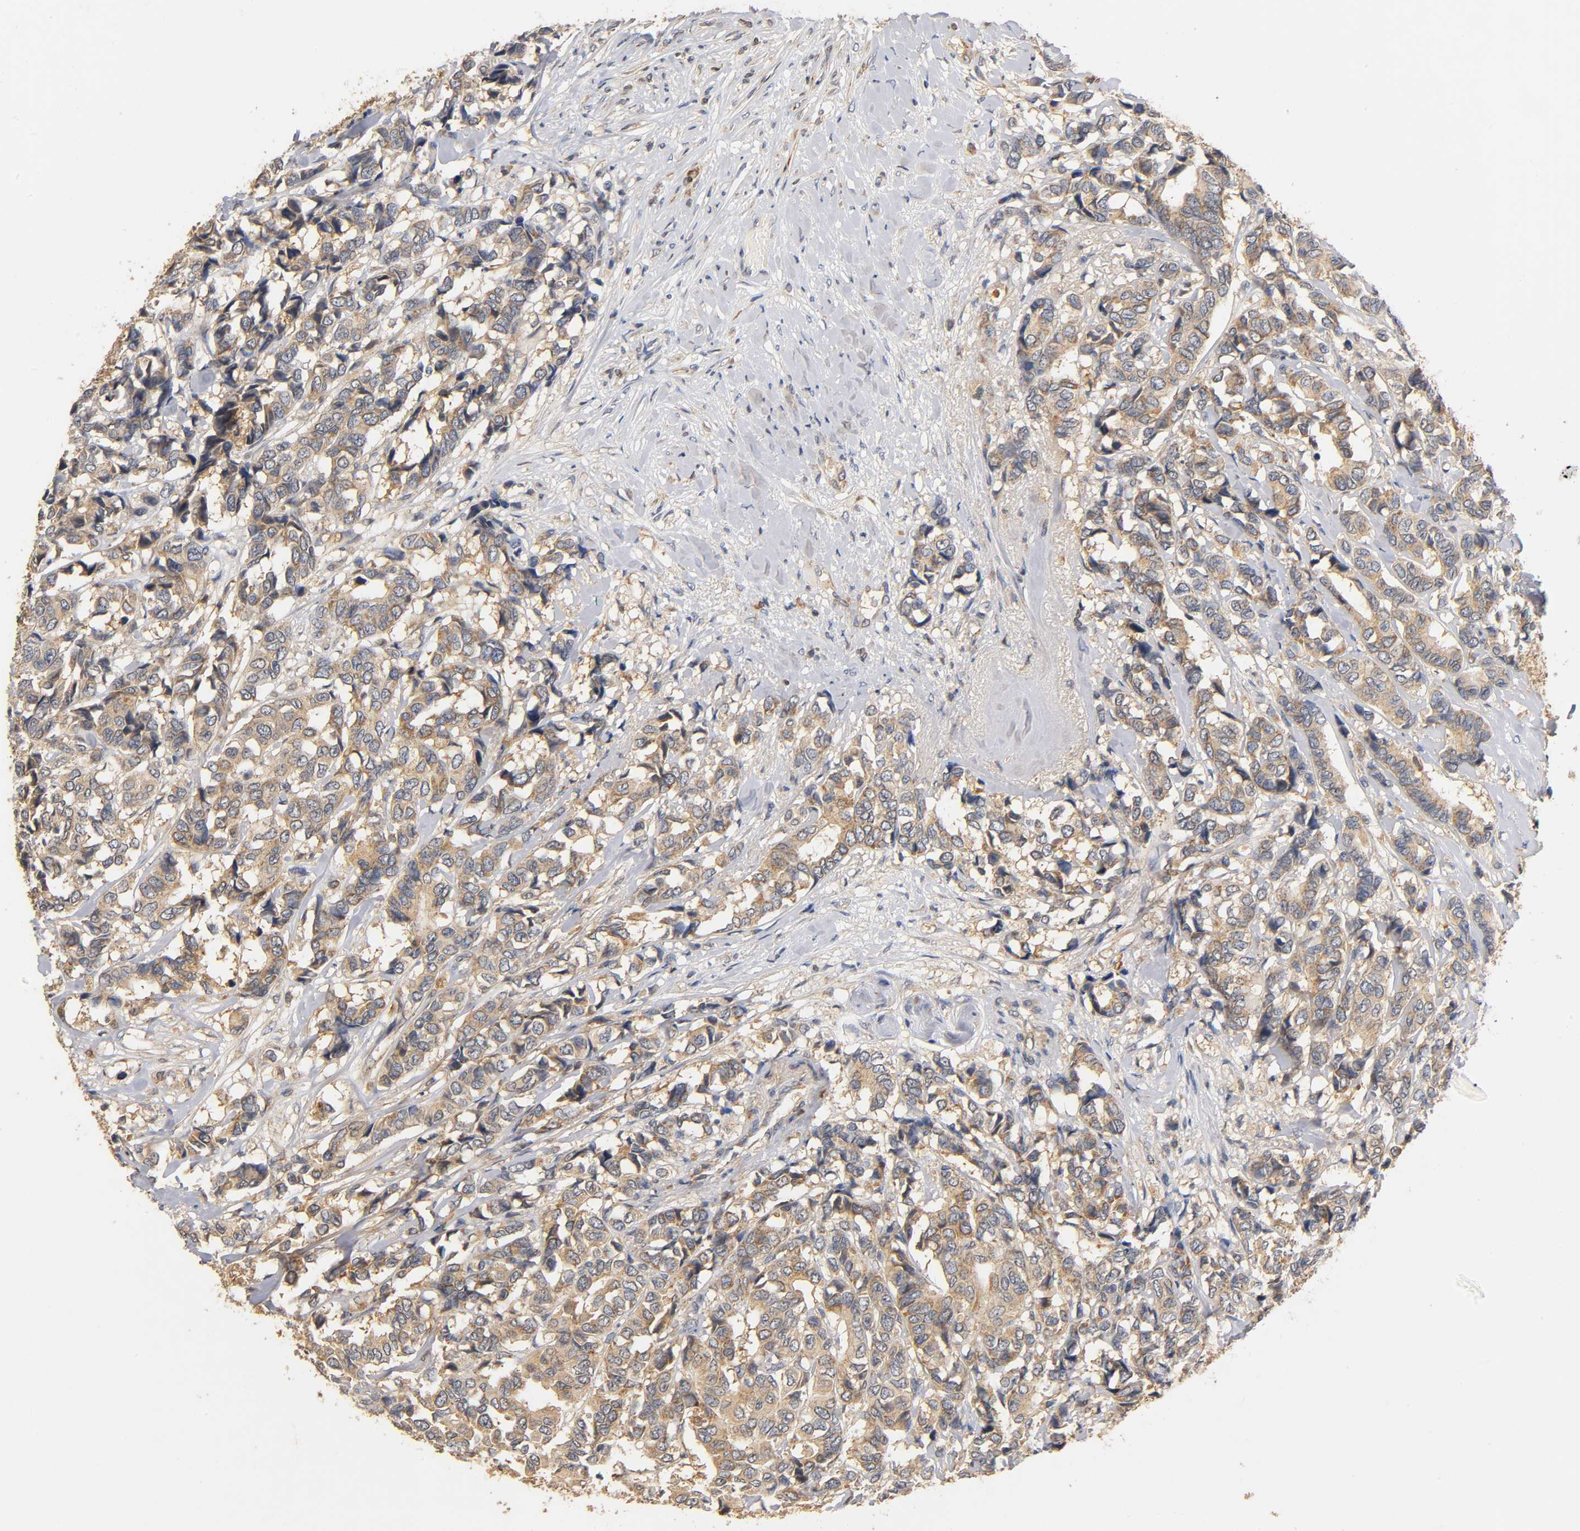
{"staining": {"intensity": "weak", "quantity": ">75%", "location": "cytoplasmic/membranous"}, "tissue": "breast cancer", "cell_type": "Tumor cells", "image_type": "cancer", "snomed": [{"axis": "morphology", "description": "Duct carcinoma"}, {"axis": "topography", "description": "Breast"}], "caption": "Protein expression analysis of human breast cancer reveals weak cytoplasmic/membranous positivity in about >75% of tumor cells.", "gene": "SCAP", "patient": {"sex": "female", "age": 87}}